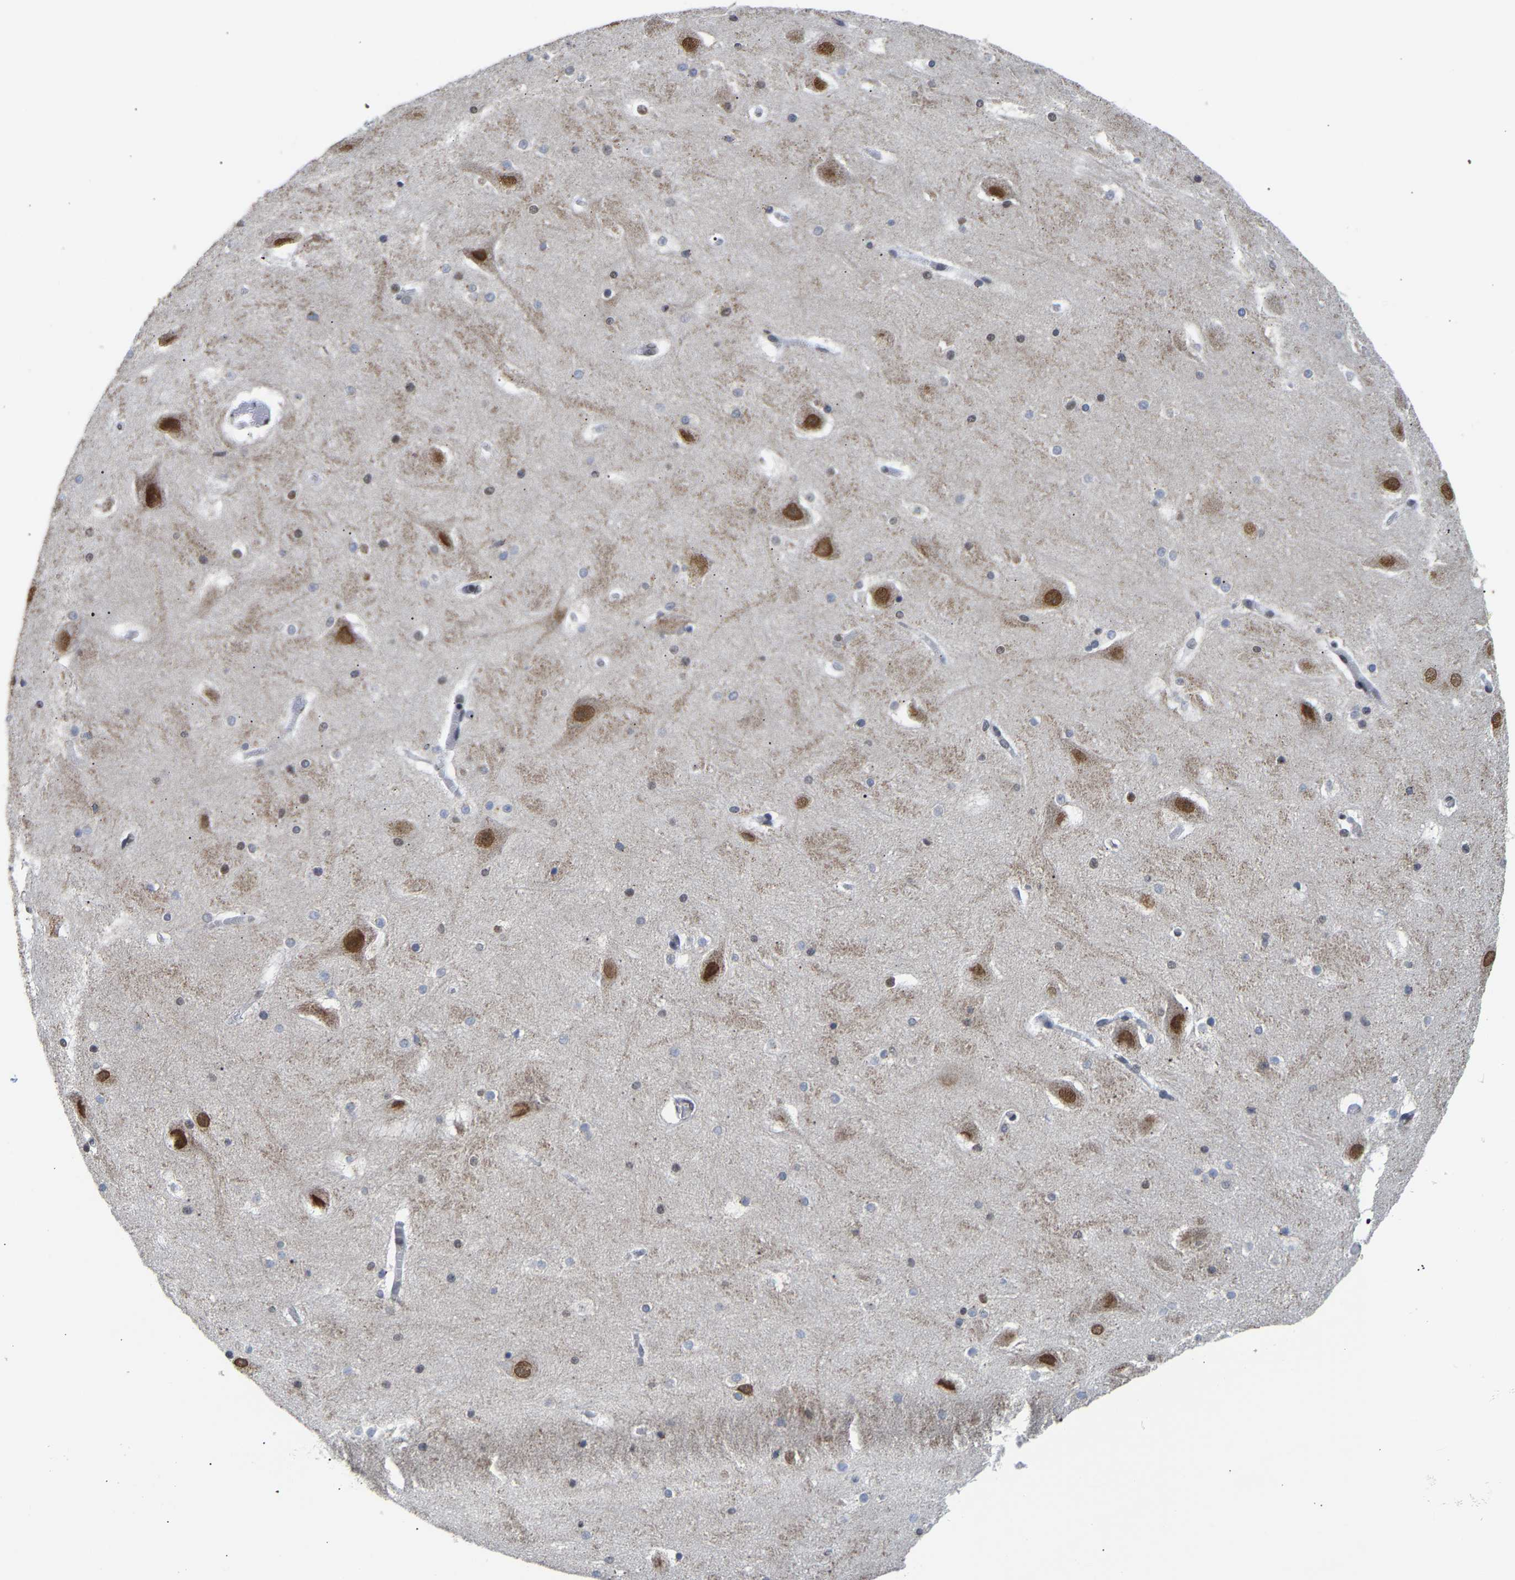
{"staining": {"intensity": "negative", "quantity": "none", "location": "none"}, "tissue": "hippocampus", "cell_type": "Glial cells", "image_type": "normal", "snomed": [{"axis": "morphology", "description": "Normal tissue, NOS"}, {"axis": "topography", "description": "Hippocampus"}], "caption": "The IHC photomicrograph has no significant staining in glial cells of hippocampus.", "gene": "PCNT", "patient": {"sex": "male", "age": 45}}